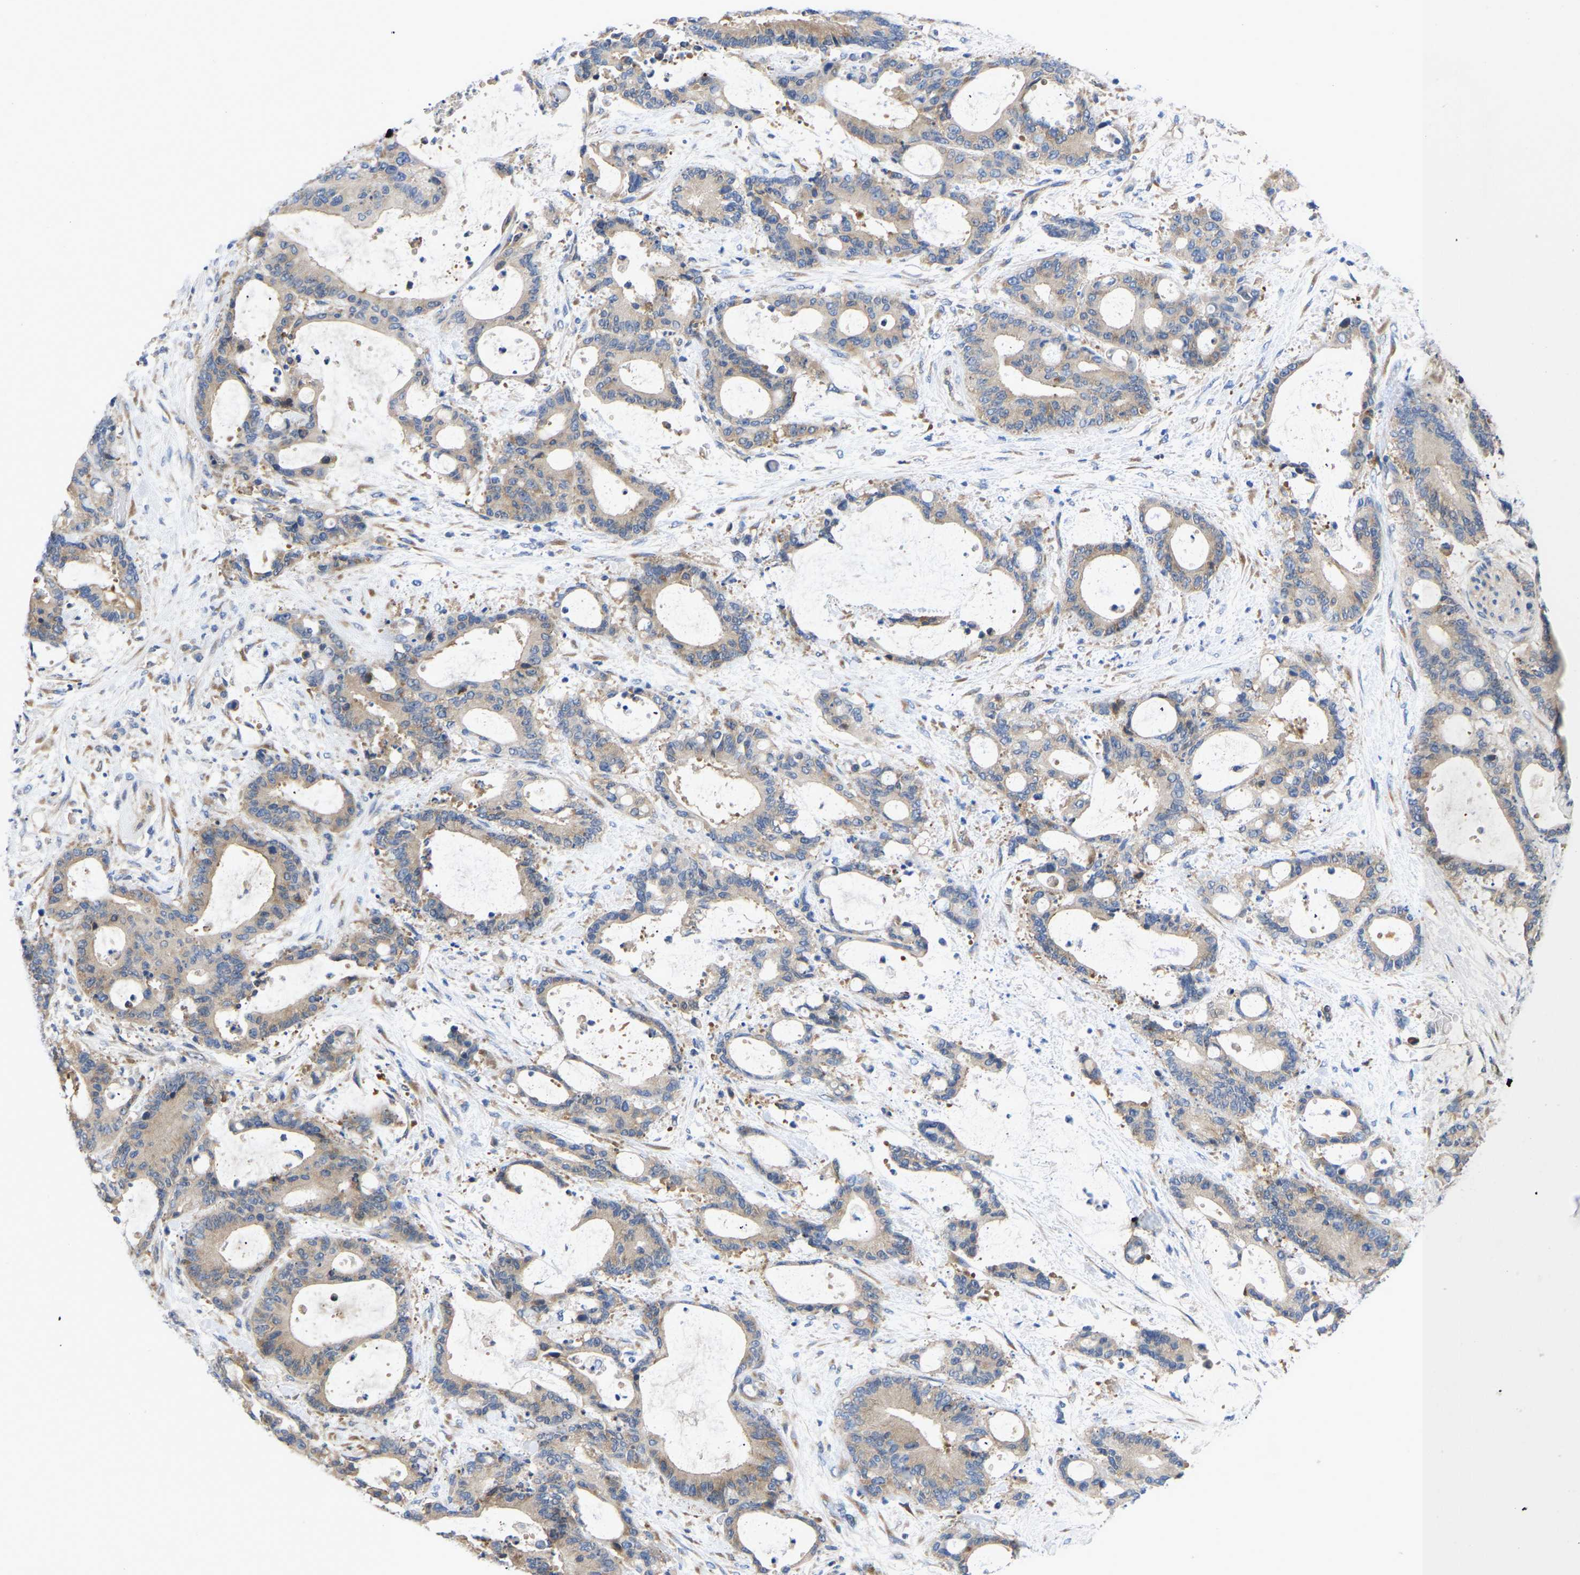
{"staining": {"intensity": "moderate", "quantity": ">75%", "location": "cytoplasmic/membranous"}, "tissue": "liver cancer", "cell_type": "Tumor cells", "image_type": "cancer", "snomed": [{"axis": "morphology", "description": "Normal tissue, NOS"}, {"axis": "morphology", "description": "Cholangiocarcinoma"}, {"axis": "topography", "description": "Liver"}, {"axis": "topography", "description": "Peripheral nerve tissue"}], "caption": "The photomicrograph exhibits a brown stain indicating the presence of a protein in the cytoplasmic/membranous of tumor cells in liver cancer.", "gene": "ABCA10", "patient": {"sex": "female", "age": 73}}